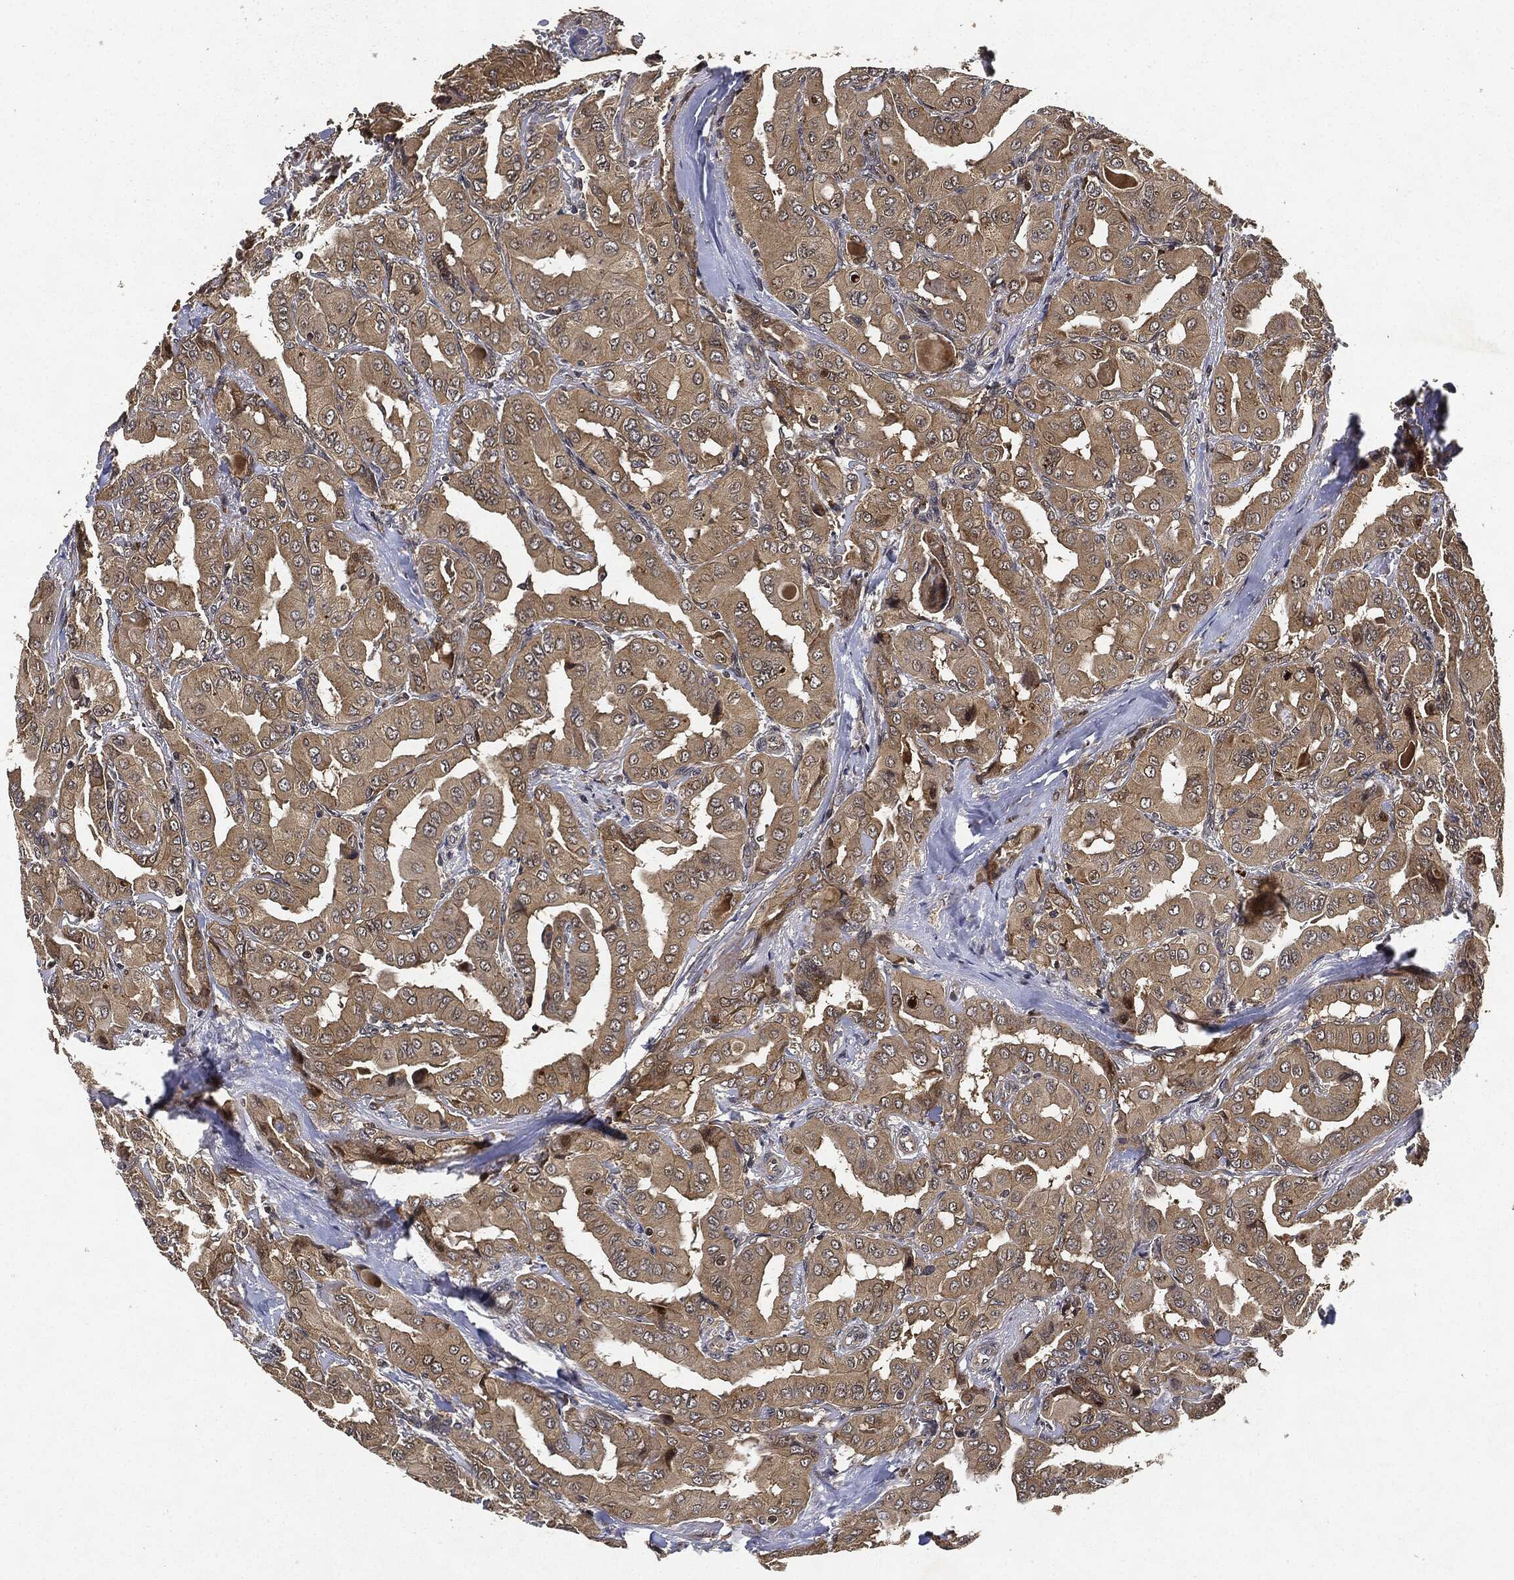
{"staining": {"intensity": "weak", "quantity": ">75%", "location": "cytoplasmic/membranous"}, "tissue": "thyroid cancer", "cell_type": "Tumor cells", "image_type": "cancer", "snomed": [{"axis": "morphology", "description": "Normal tissue, NOS"}, {"axis": "morphology", "description": "Papillary adenocarcinoma, NOS"}, {"axis": "topography", "description": "Thyroid gland"}], "caption": "Brown immunohistochemical staining in thyroid cancer (papillary adenocarcinoma) shows weak cytoplasmic/membranous positivity in approximately >75% of tumor cells.", "gene": "MLST8", "patient": {"sex": "female", "age": 66}}